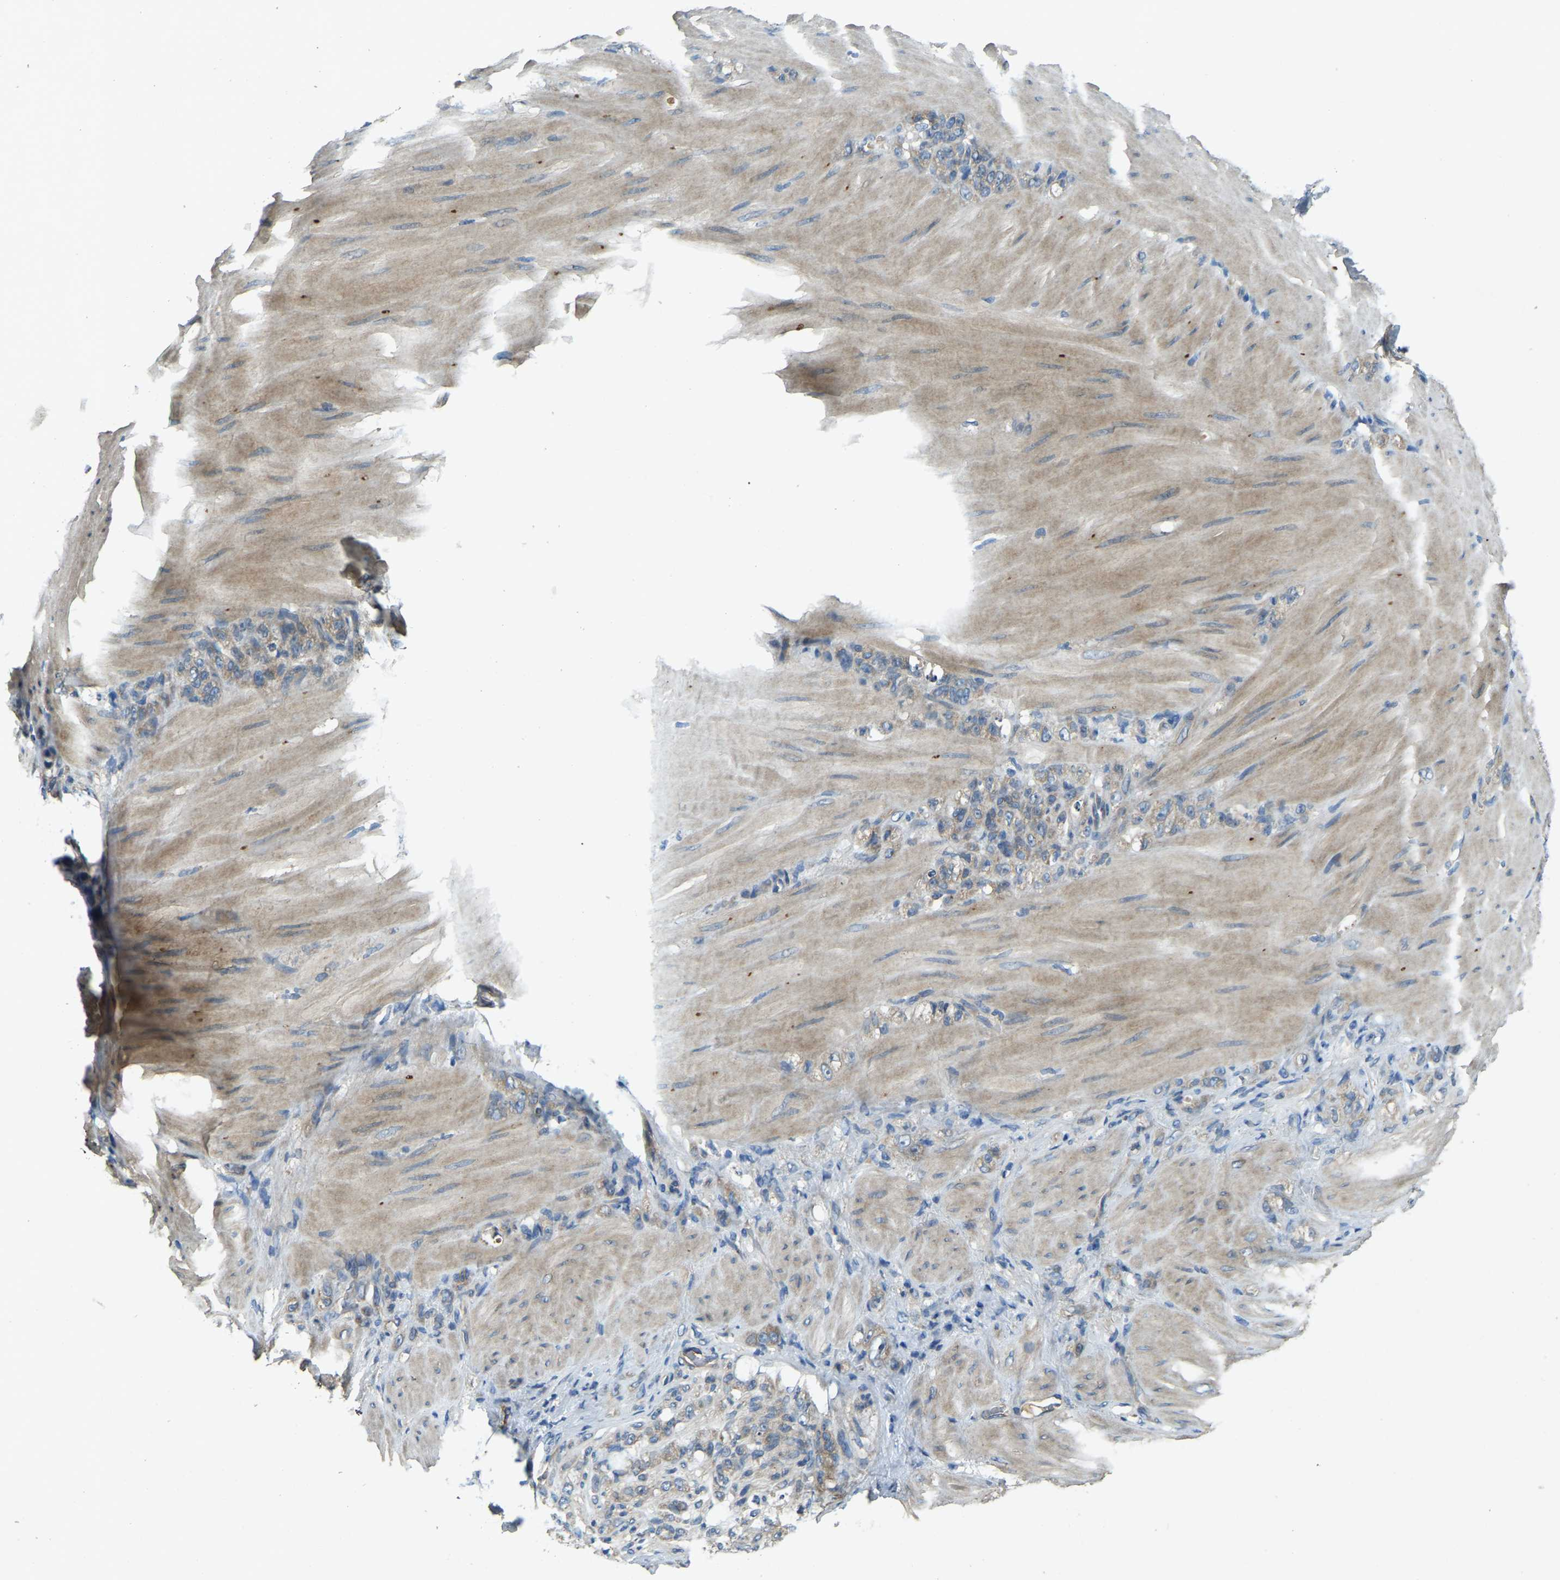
{"staining": {"intensity": "weak", "quantity": "<25%", "location": "cytoplasmic/membranous"}, "tissue": "stomach cancer", "cell_type": "Tumor cells", "image_type": "cancer", "snomed": [{"axis": "morphology", "description": "Normal tissue, NOS"}, {"axis": "morphology", "description": "Adenocarcinoma, NOS"}, {"axis": "topography", "description": "Stomach"}], "caption": "High power microscopy micrograph of an IHC micrograph of stomach cancer (adenocarcinoma), revealing no significant positivity in tumor cells.", "gene": "ATP8B1", "patient": {"sex": "male", "age": 82}}